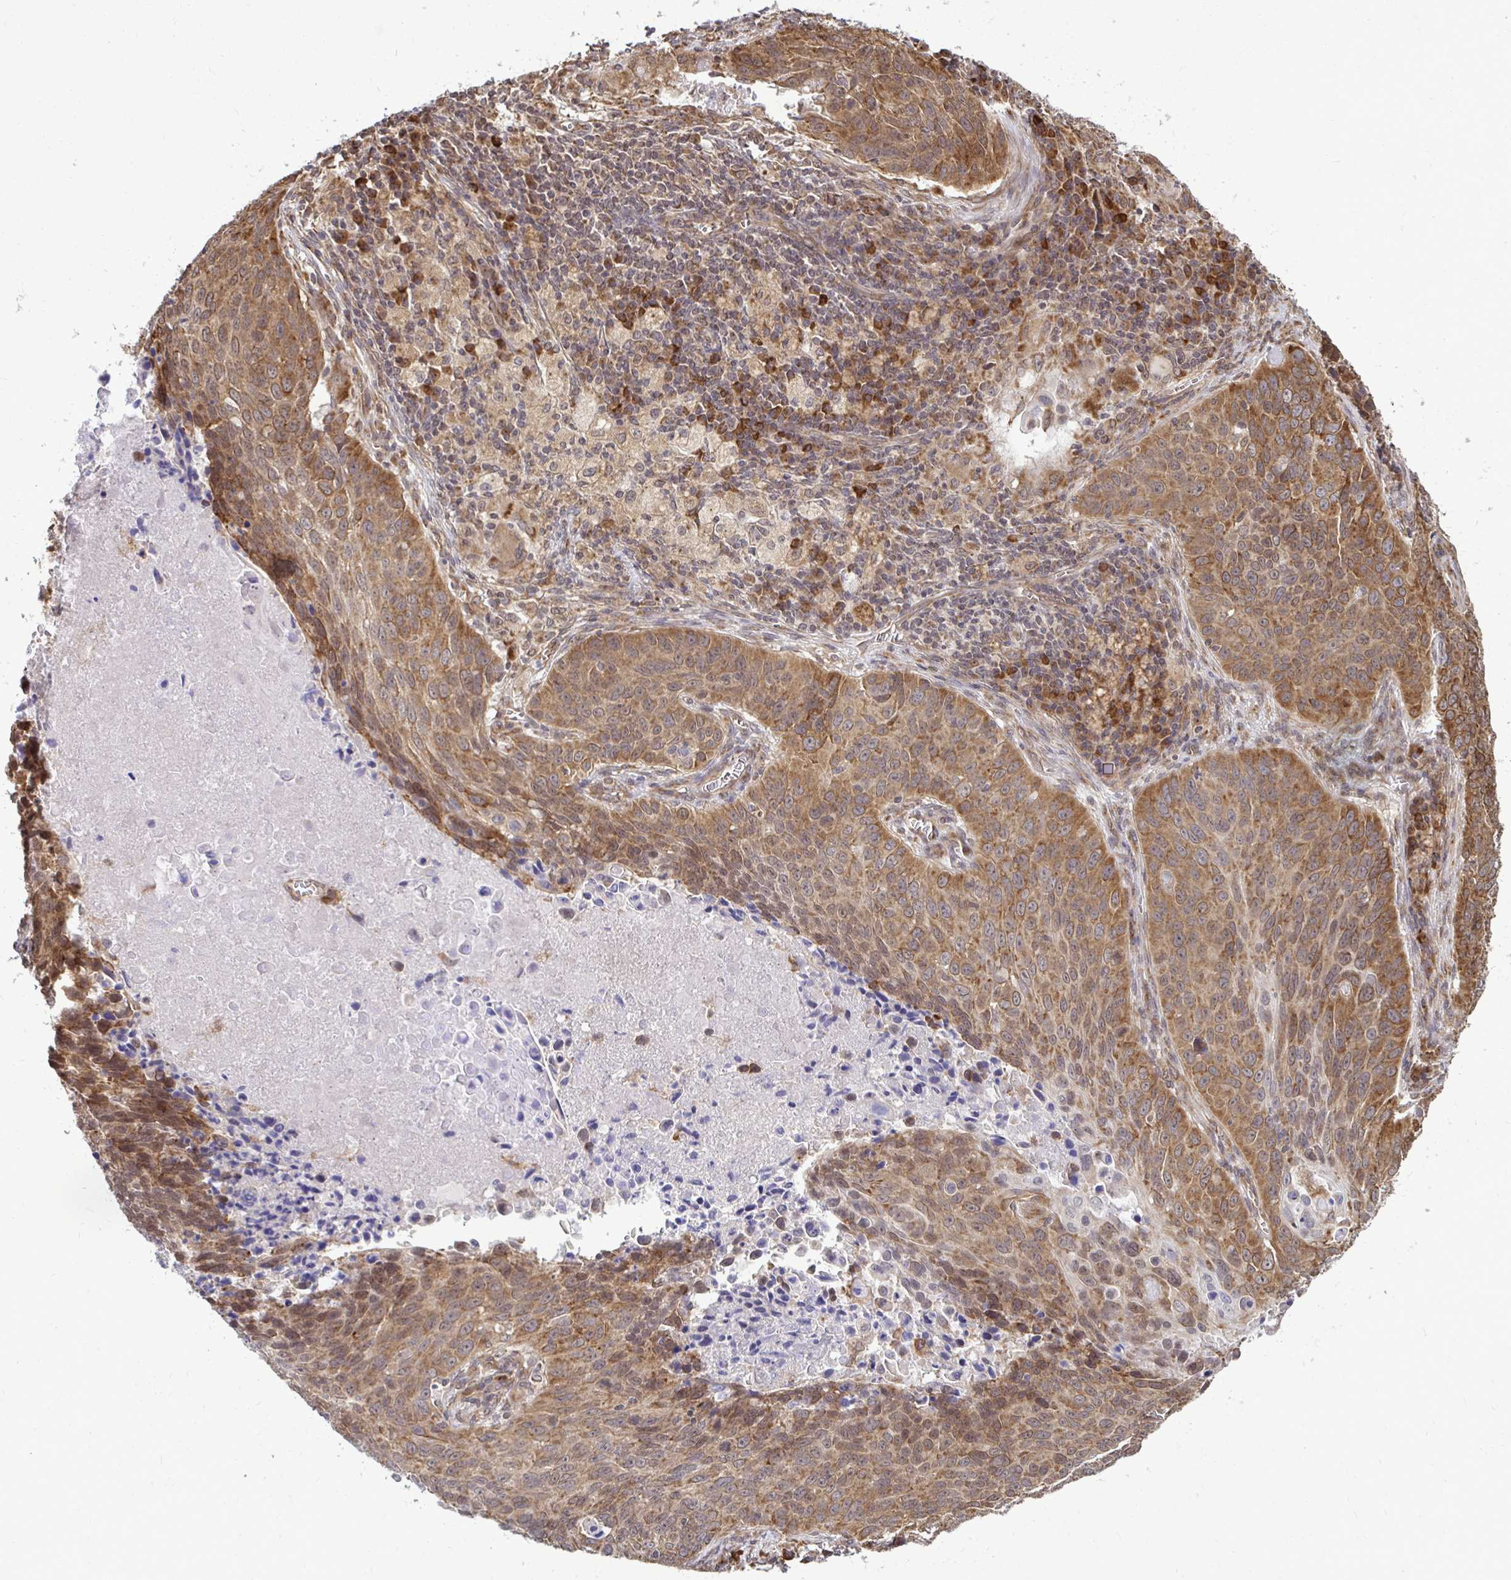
{"staining": {"intensity": "moderate", "quantity": ">75%", "location": "cytoplasmic/membranous"}, "tissue": "lung cancer", "cell_type": "Tumor cells", "image_type": "cancer", "snomed": [{"axis": "morphology", "description": "Squamous cell carcinoma, NOS"}, {"axis": "topography", "description": "Lung"}], "caption": "Immunohistochemistry (DAB) staining of lung squamous cell carcinoma shows moderate cytoplasmic/membranous protein staining in approximately >75% of tumor cells.", "gene": "FMR1", "patient": {"sex": "male", "age": 78}}